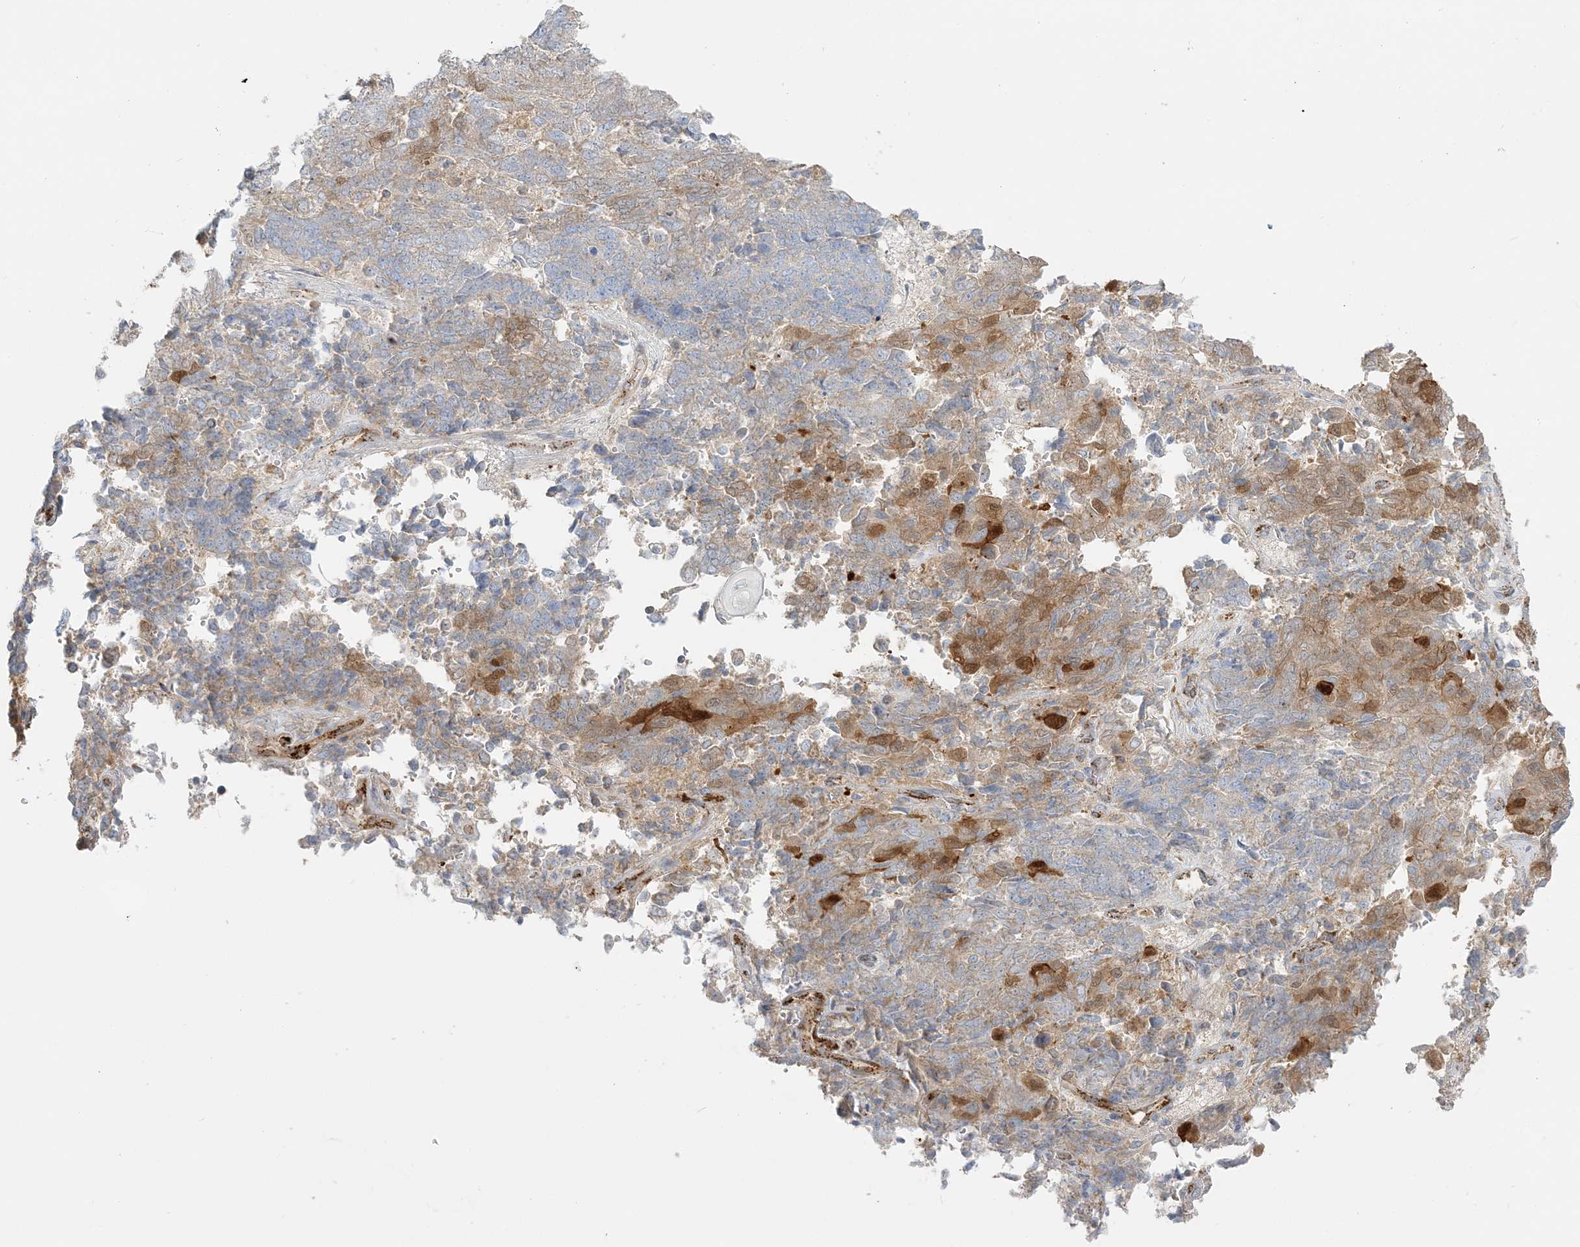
{"staining": {"intensity": "moderate", "quantity": "<25%", "location": "cytoplasmic/membranous"}, "tissue": "endometrial cancer", "cell_type": "Tumor cells", "image_type": "cancer", "snomed": [{"axis": "morphology", "description": "Adenocarcinoma, NOS"}, {"axis": "topography", "description": "Endometrium"}], "caption": "Protein staining shows moderate cytoplasmic/membranous positivity in approximately <25% of tumor cells in endometrial adenocarcinoma.", "gene": "INPP1", "patient": {"sex": "female", "age": 80}}